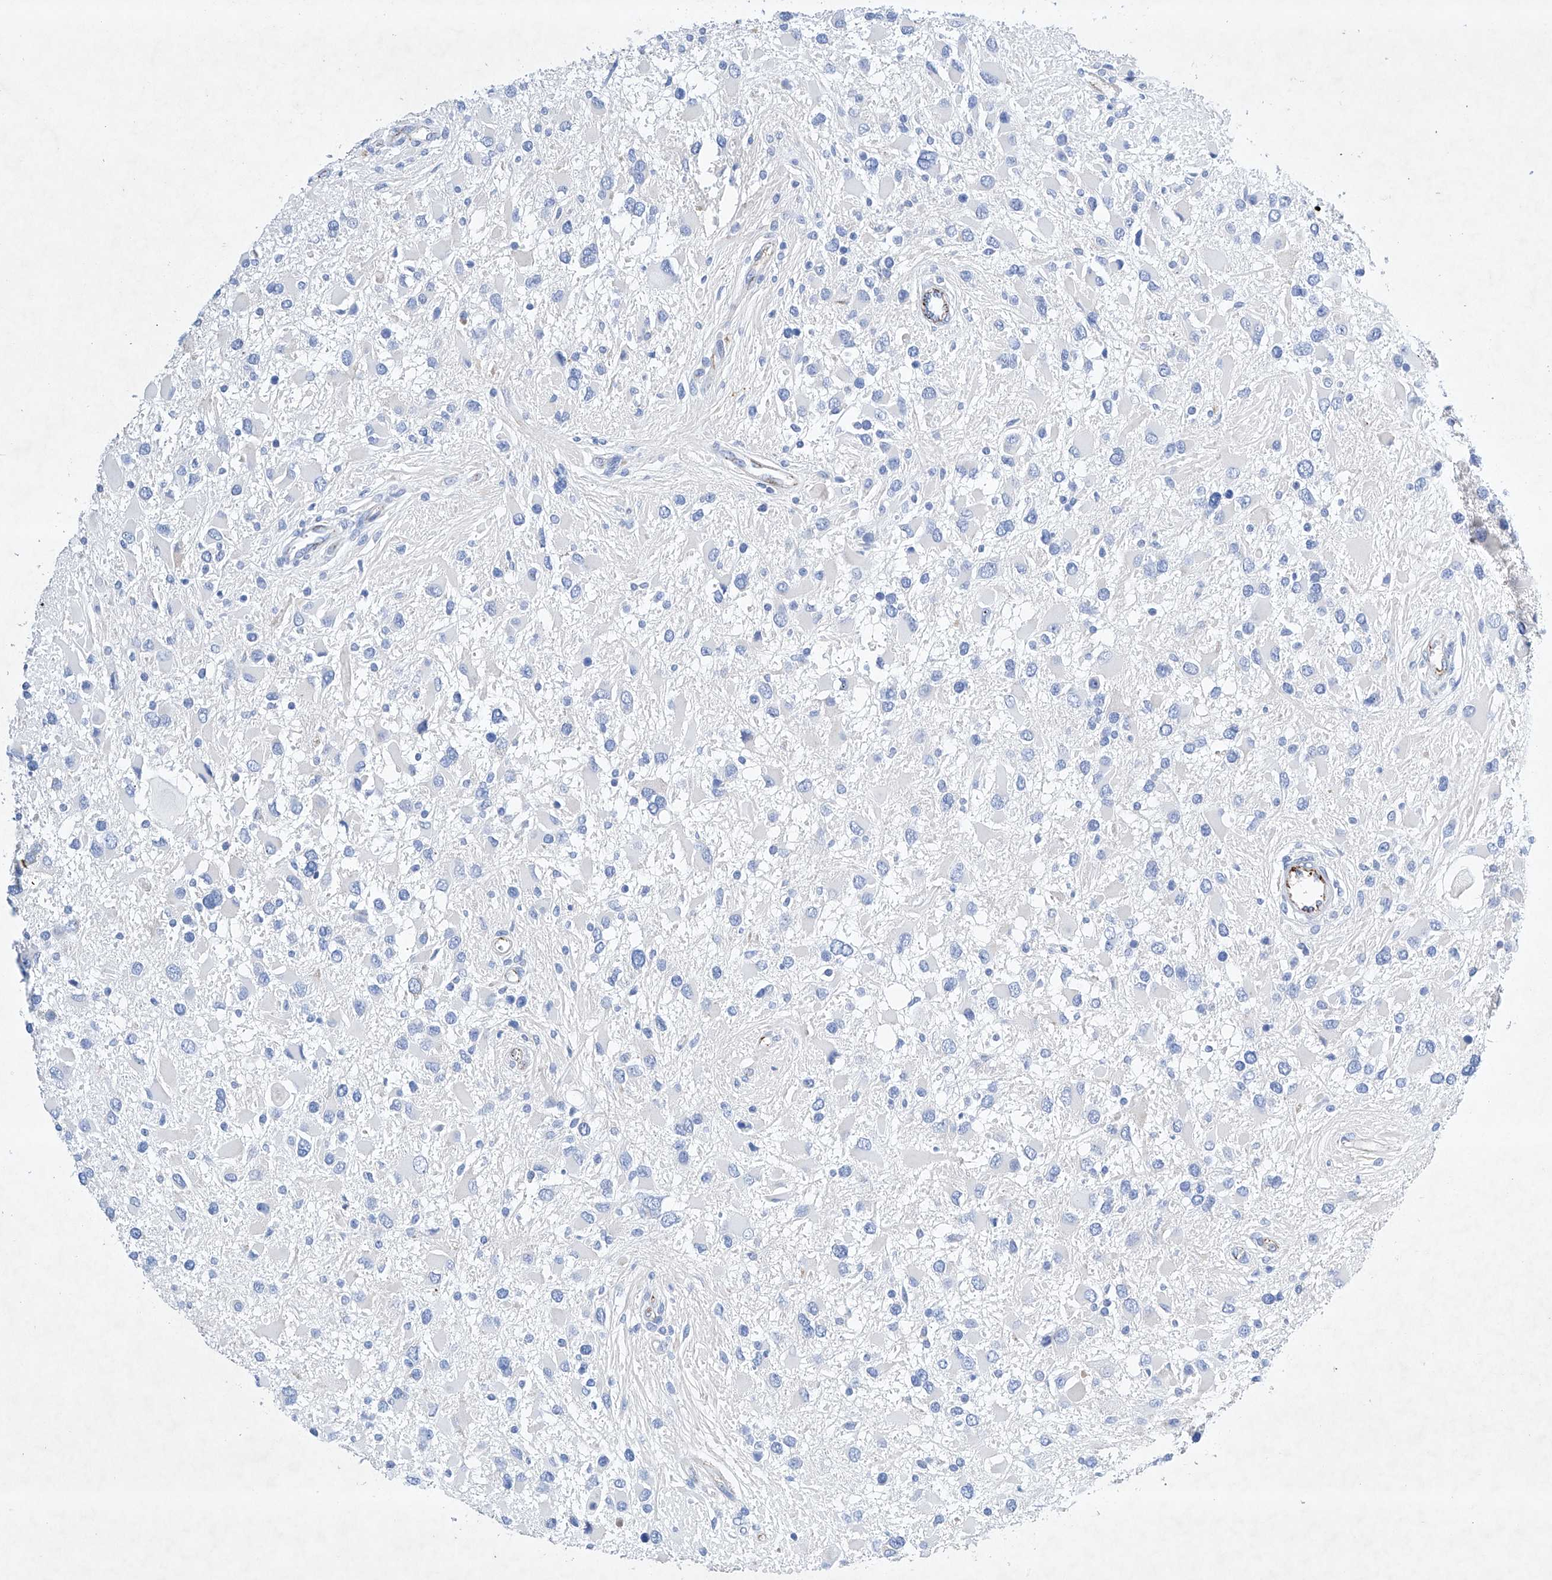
{"staining": {"intensity": "negative", "quantity": "none", "location": "none"}, "tissue": "glioma", "cell_type": "Tumor cells", "image_type": "cancer", "snomed": [{"axis": "morphology", "description": "Glioma, malignant, High grade"}, {"axis": "topography", "description": "Brain"}], "caption": "A high-resolution photomicrograph shows immunohistochemistry staining of glioma, which reveals no significant staining in tumor cells.", "gene": "ETV7", "patient": {"sex": "male", "age": 53}}